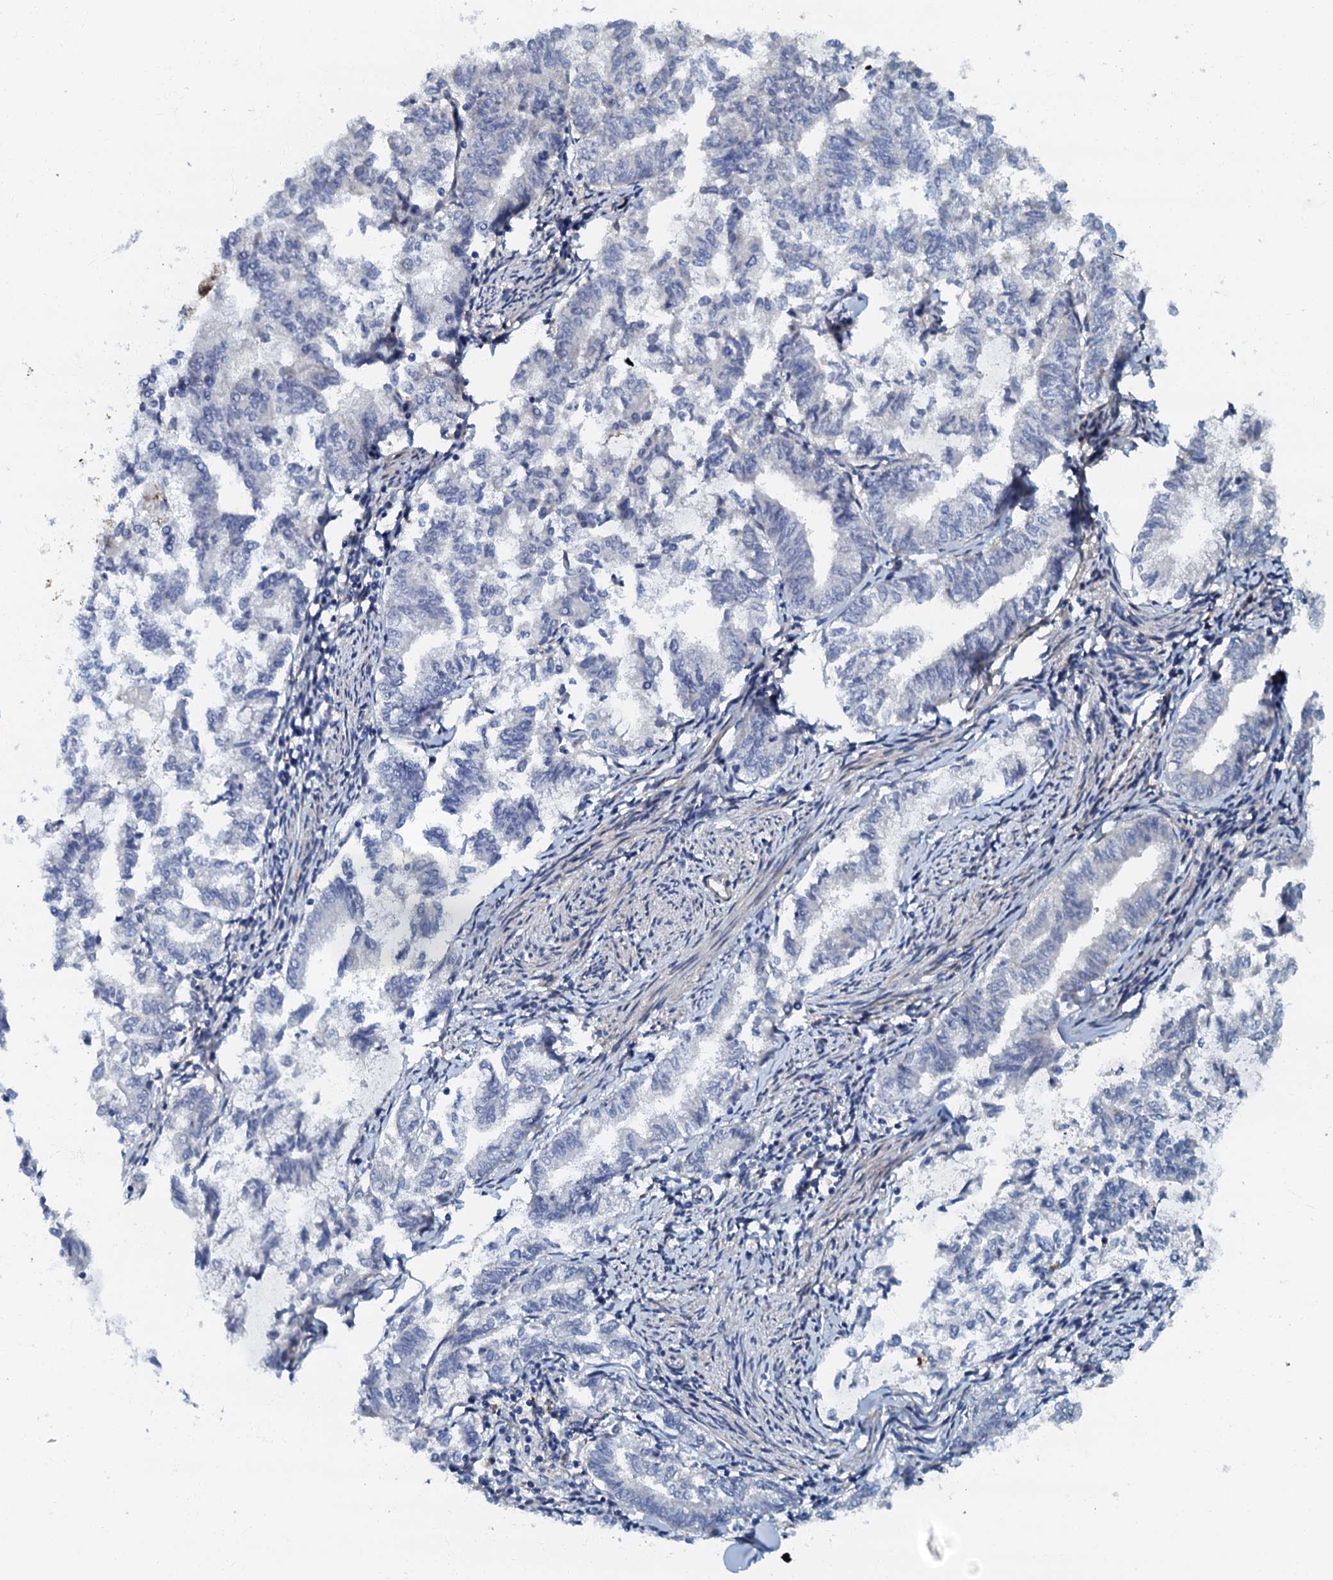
{"staining": {"intensity": "negative", "quantity": "none", "location": "none"}, "tissue": "endometrial cancer", "cell_type": "Tumor cells", "image_type": "cancer", "snomed": [{"axis": "morphology", "description": "Adenocarcinoma, NOS"}, {"axis": "topography", "description": "Endometrium"}], "caption": "This is an immunohistochemistry (IHC) micrograph of human adenocarcinoma (endometrial). There is no staining in tumor cells.", "gene": "OLAH", "patient": {"sex": "female", "age": 79}}